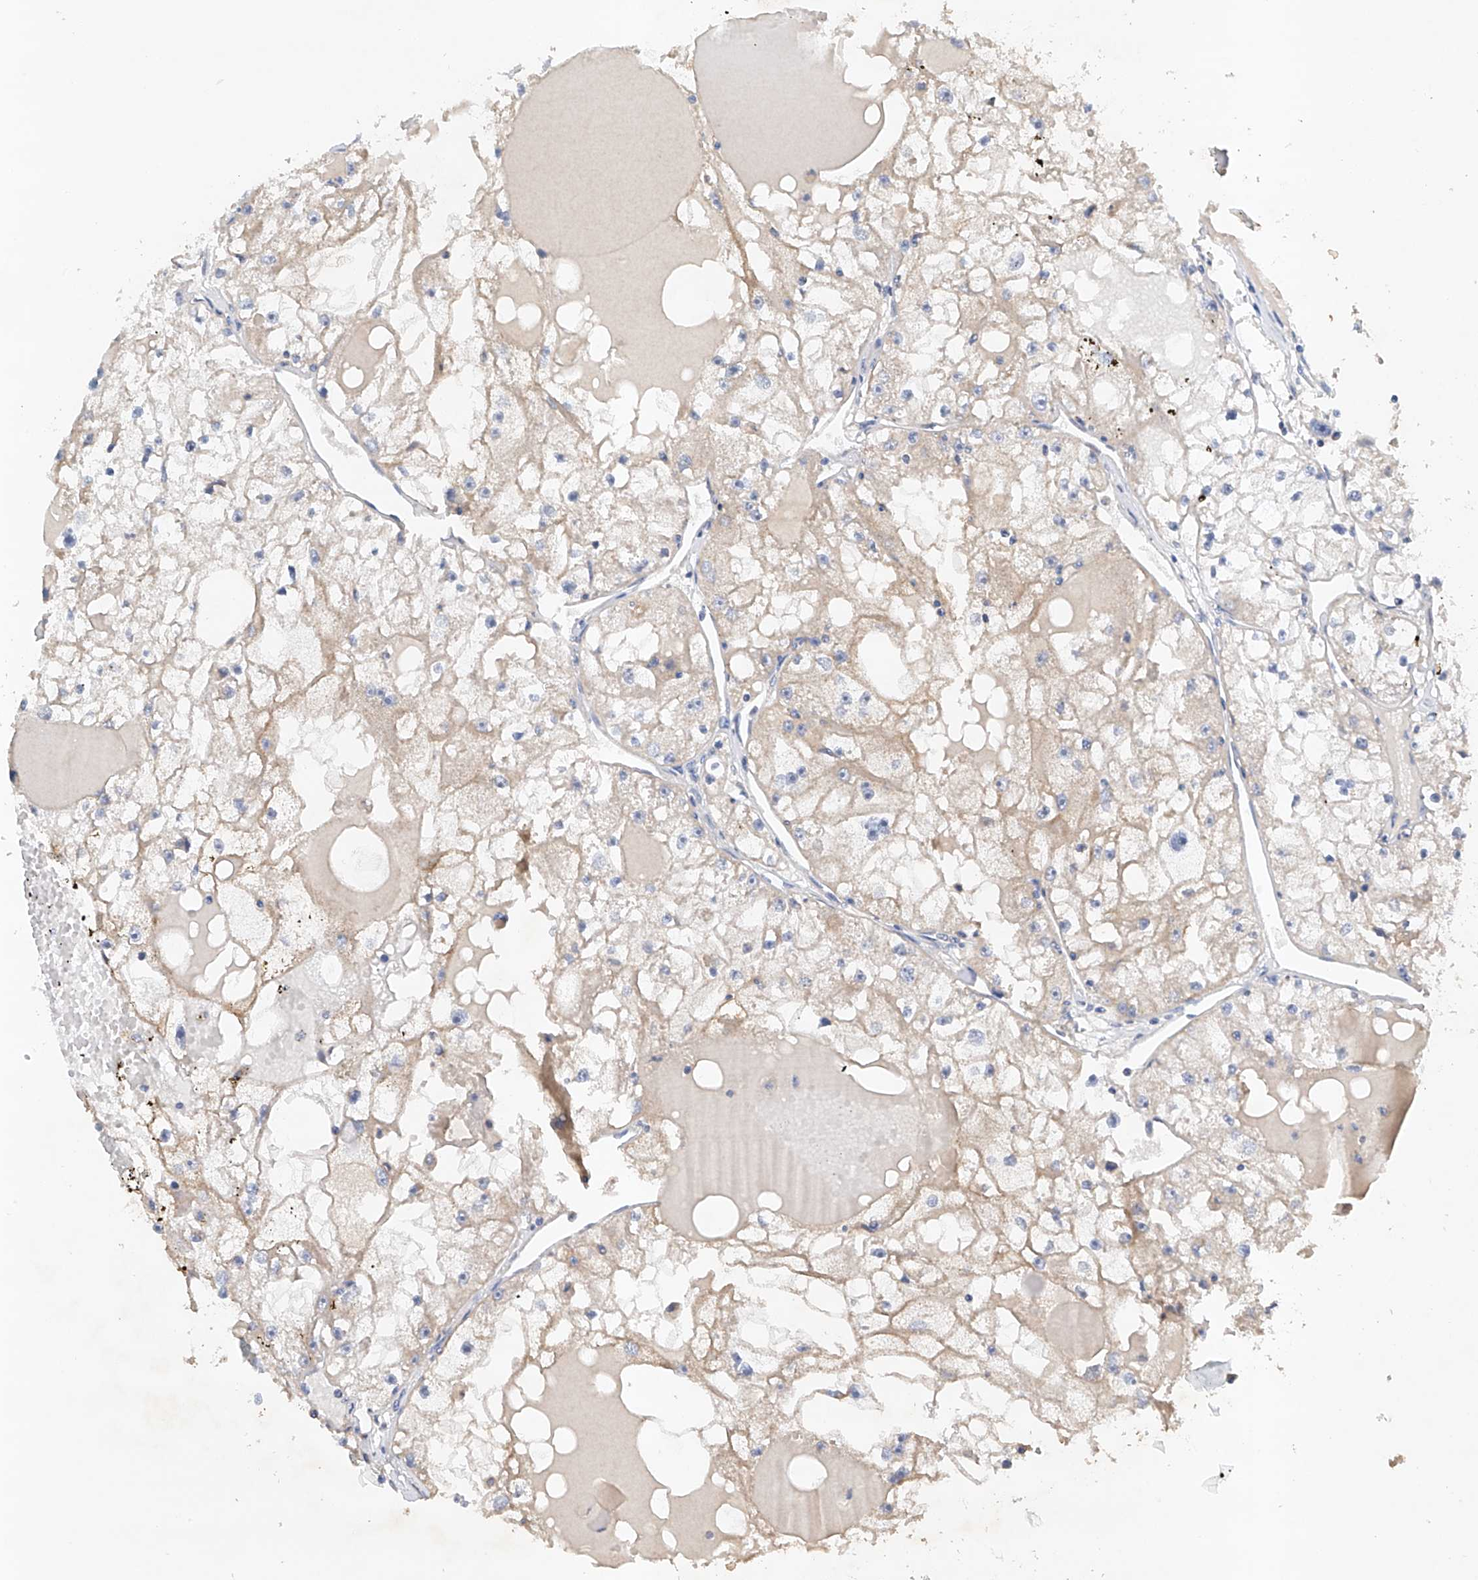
{"staining": {"intensity": "weak", "quantity": "25%-75%", "location": "cytoplasmic/membranous"}, "tissue": "renal cancer", "cell_type": "Tumor cells", "image_type": "cancer", "snomed": [{"axis": "morphology", "description": "Adenocarcinoma, NOS"}, {"axis": "topography", "description": "Kidney"}], "caption": "Adenocarcinoma (renal) stained with a brown dye demonstrates weak cytoplasmic/membranous positive staining in about 25%-75% of tumor cells.", "gene": "GPC4", "patient": {"sex": "male", "age": 56}}